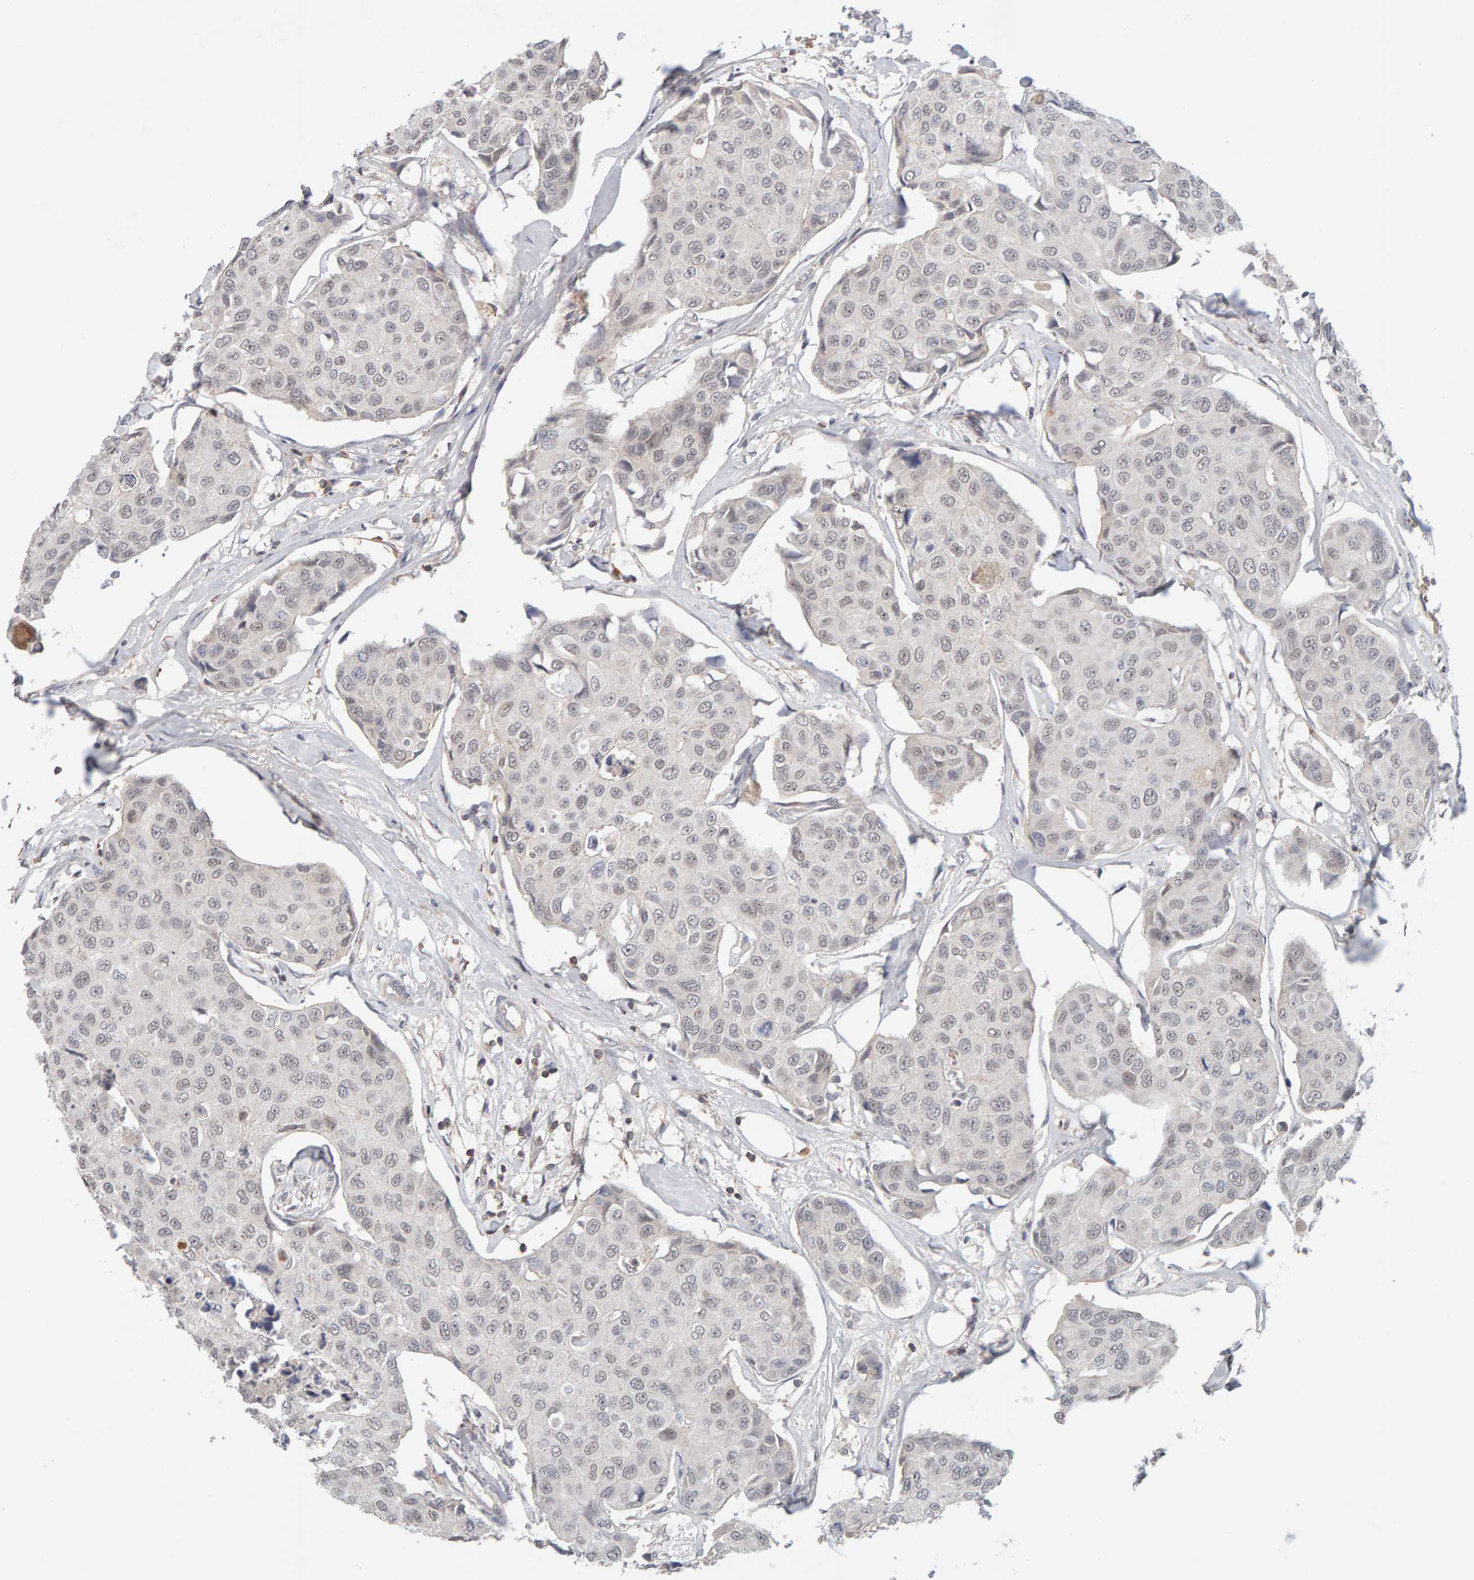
{"staining": {"intensity": "weak", "quantity": "<25%", "location": "nuclear"}, "tissue": "breast cancer", "cell_type": "Tumor cells", "image_type": "cancer", "snomed": [{"axis": "morphology", "description": "Duct carcinoma"}, {"axis": "topography", "description": "Breast"}], "caption": "Immunohistochemical staining of human breast cancer (intraductal carcinoma) demonstrates no significant staining in tumor cells.", "gene": "NUDCD1", "patient": {"sex": "female", "age": 80}}